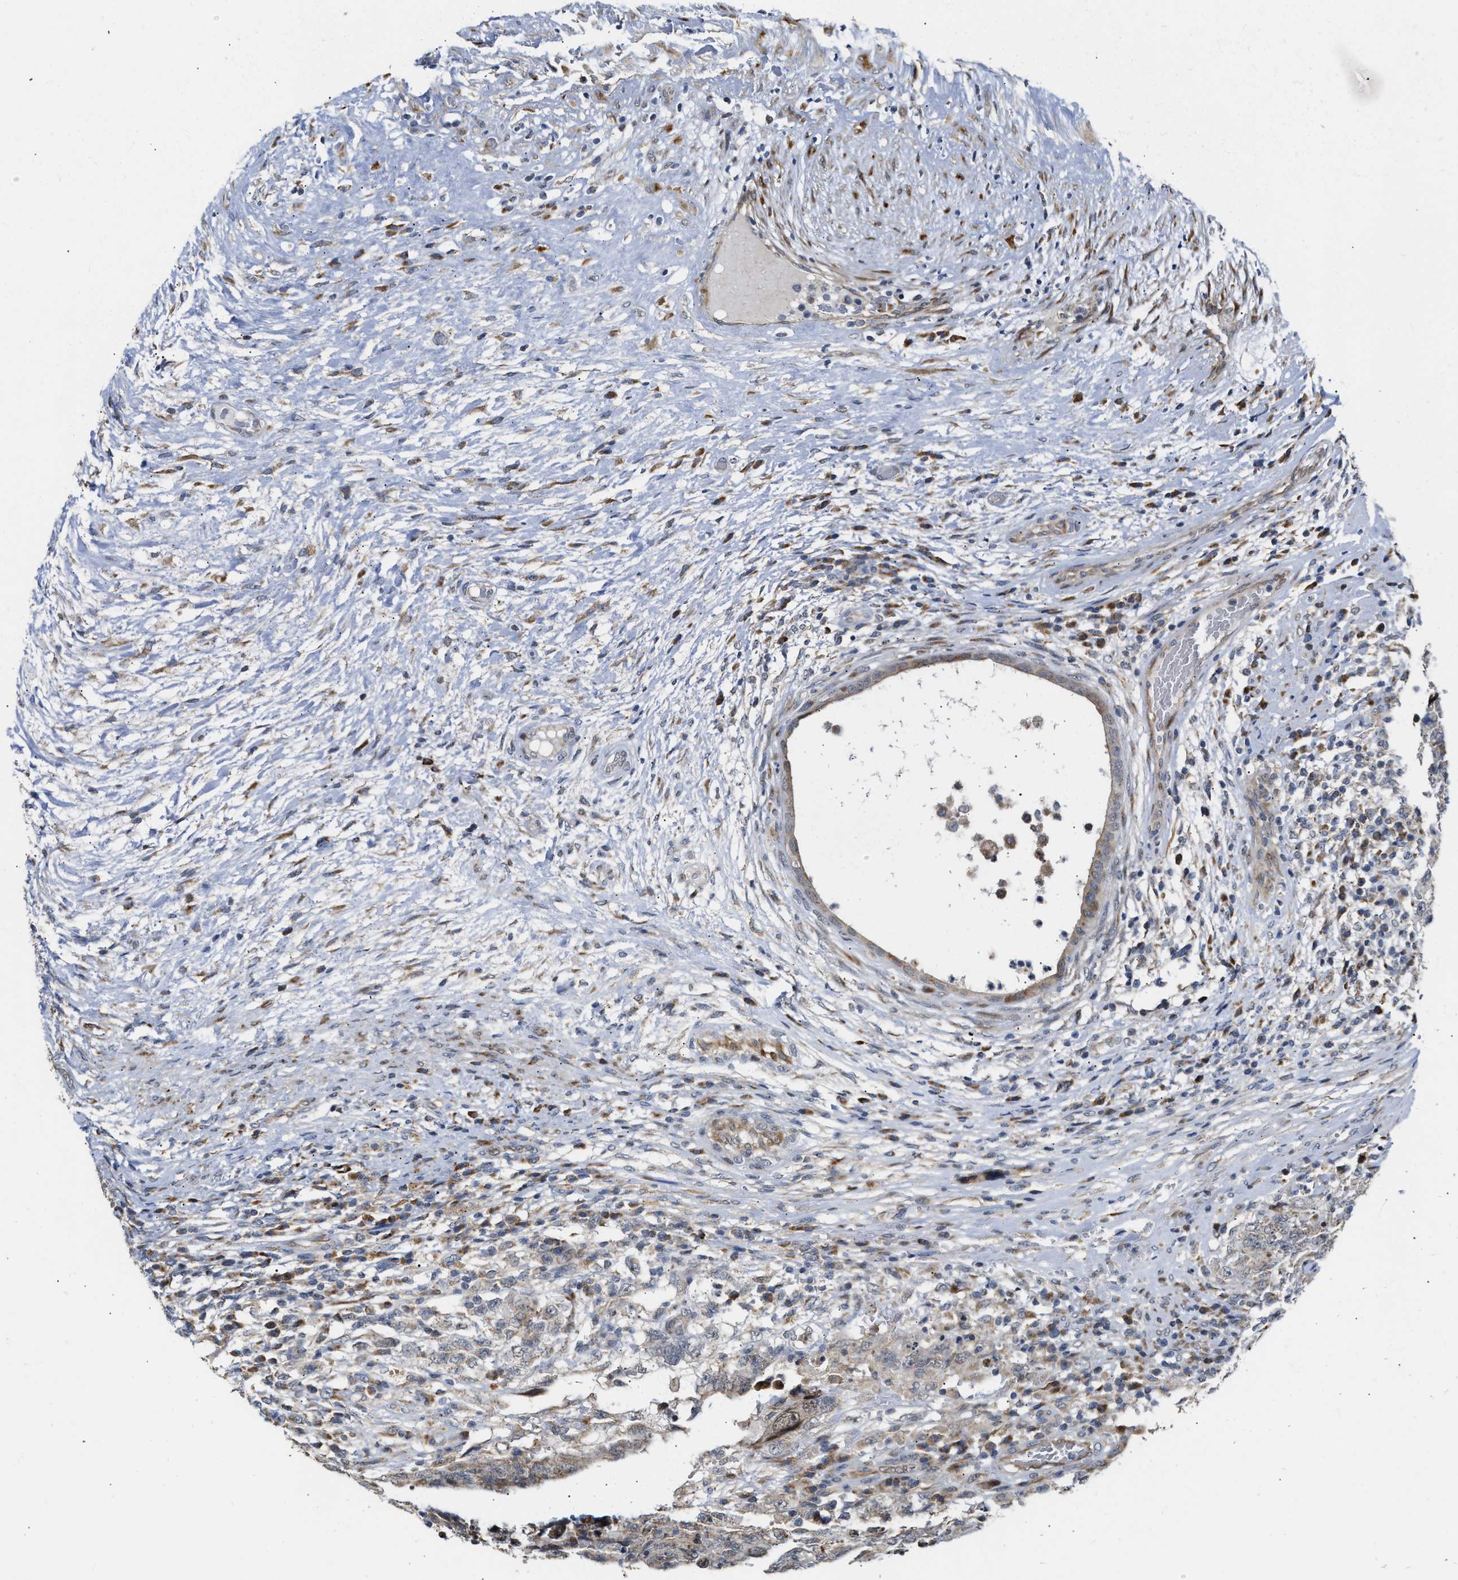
{"staining": {"intensity": "weak", "quantity": ">75%", "location": "cytoplasmic/membranous"}, "tissue": "testis cancer", "cell_type": "Tumor cells", "image_type": "cancer", "snomed": [{"axis": "morphology", "description": "Carcinoma, Embryonal, NOS"}, {"axis": "topography", "description": "Testis"}], "caption": "Tumor cells exhibit weak cytoplasmic/membranous staining in approximately >75% of cells in testis cancer (embryonal carcinoma).", "gene": "DEPTOR", "patient": {"sex": "male", "age": 26}}